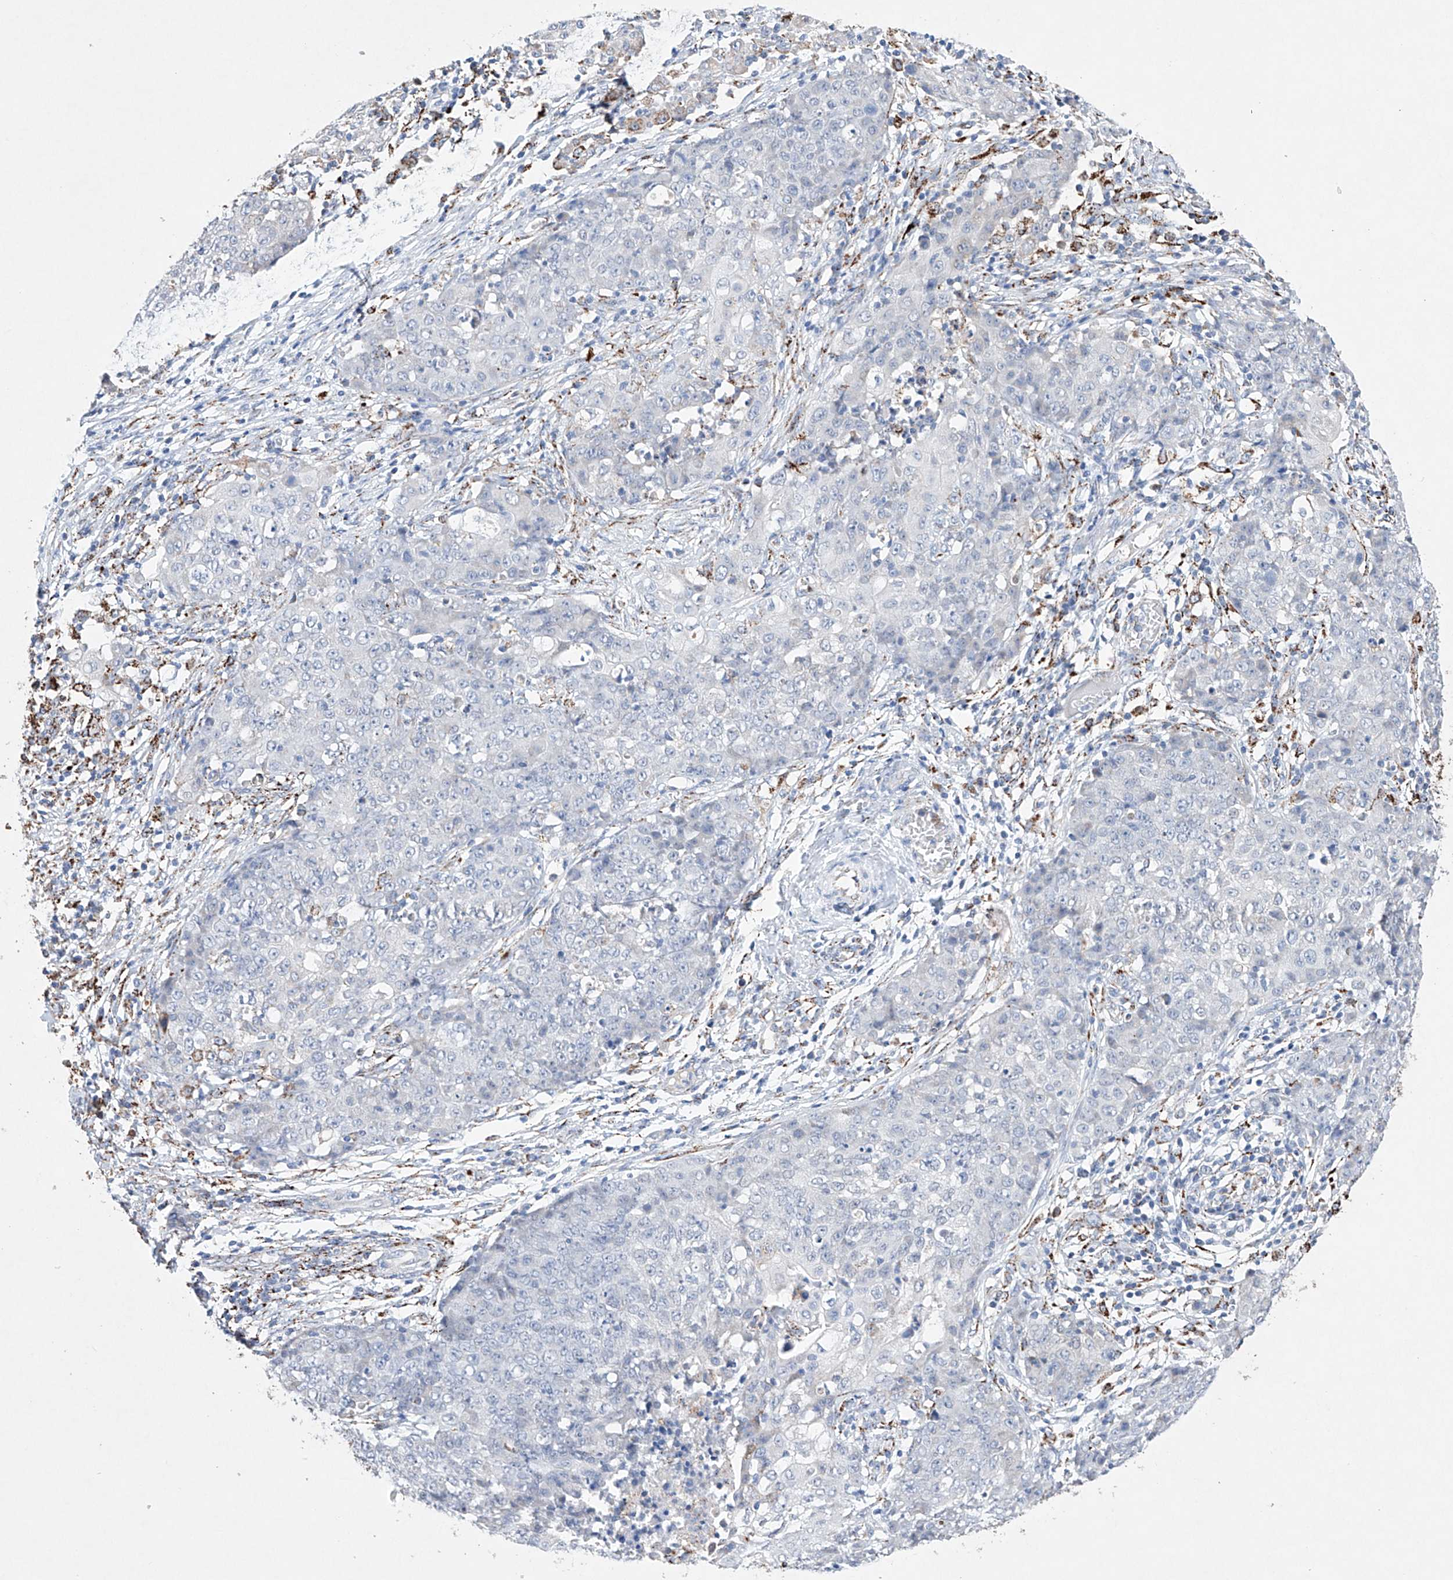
{"staining": {"intensity": "negative", "quantity": "none", "location": "none"}, "tissue": "ovarian cancer", "cell_type": "Tumor cells", "image_type": "cancer", "snomed": [{"axis": "morphology", "description": "Carcinoma, endometroid"}, {"axis": "topography", "description": "Ovary"}], "caption": "IHC histopathology image of neoplastic tissue: ovarian cancer (endometroid carcinoma) stained with DAB (3,3'-diaminobenzidine) displays no significant protein staining in tumor cells. (DAB immunohistochemistry visualized using brightfield microscopy, high magnification).", "gene": "NRROS", "patient": {"sex": "female", "age": 42}}